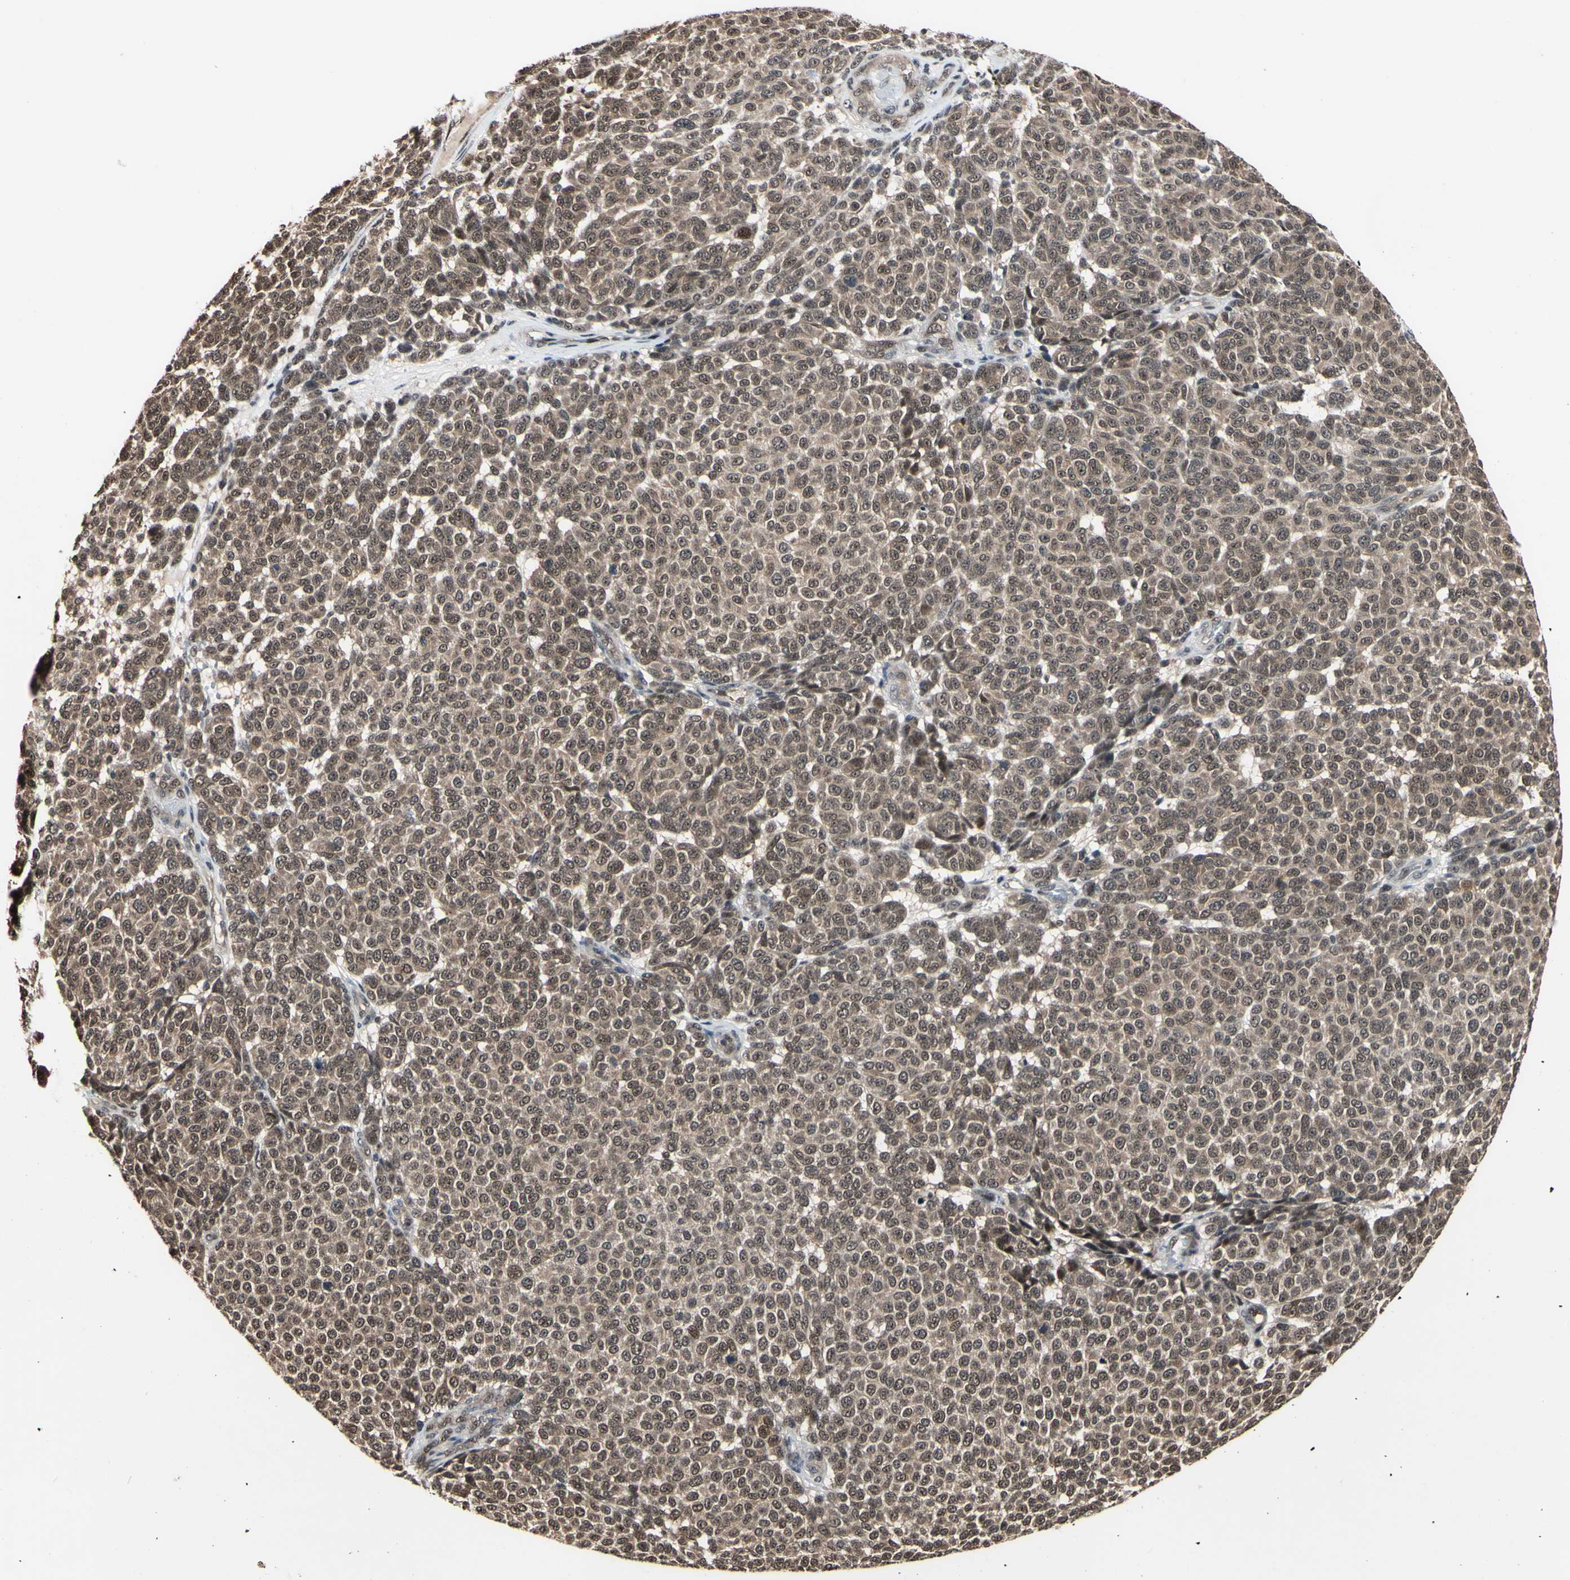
{"staining": {"intensity": "weak", "quantity": ">75%", "location": "cytoplasmic/membranous,nuclear"}, "tissue": "melanoma", "cell_type": "Tumor cells", "image_type": "cancer", "snomed": [{"axis": "morphology", "description": "Malignant melanoma, NOS"}, {"axis": "topography", "description": "Skin"}], "caption": "Malignant melanoma stained with a brown dye reveals weak cytoplasmic/membranous and nuclear positive expression in approximately >75% of tumor cells.", "gene": "PSMD10", "patient": {"sex": "male", "age": 59}}